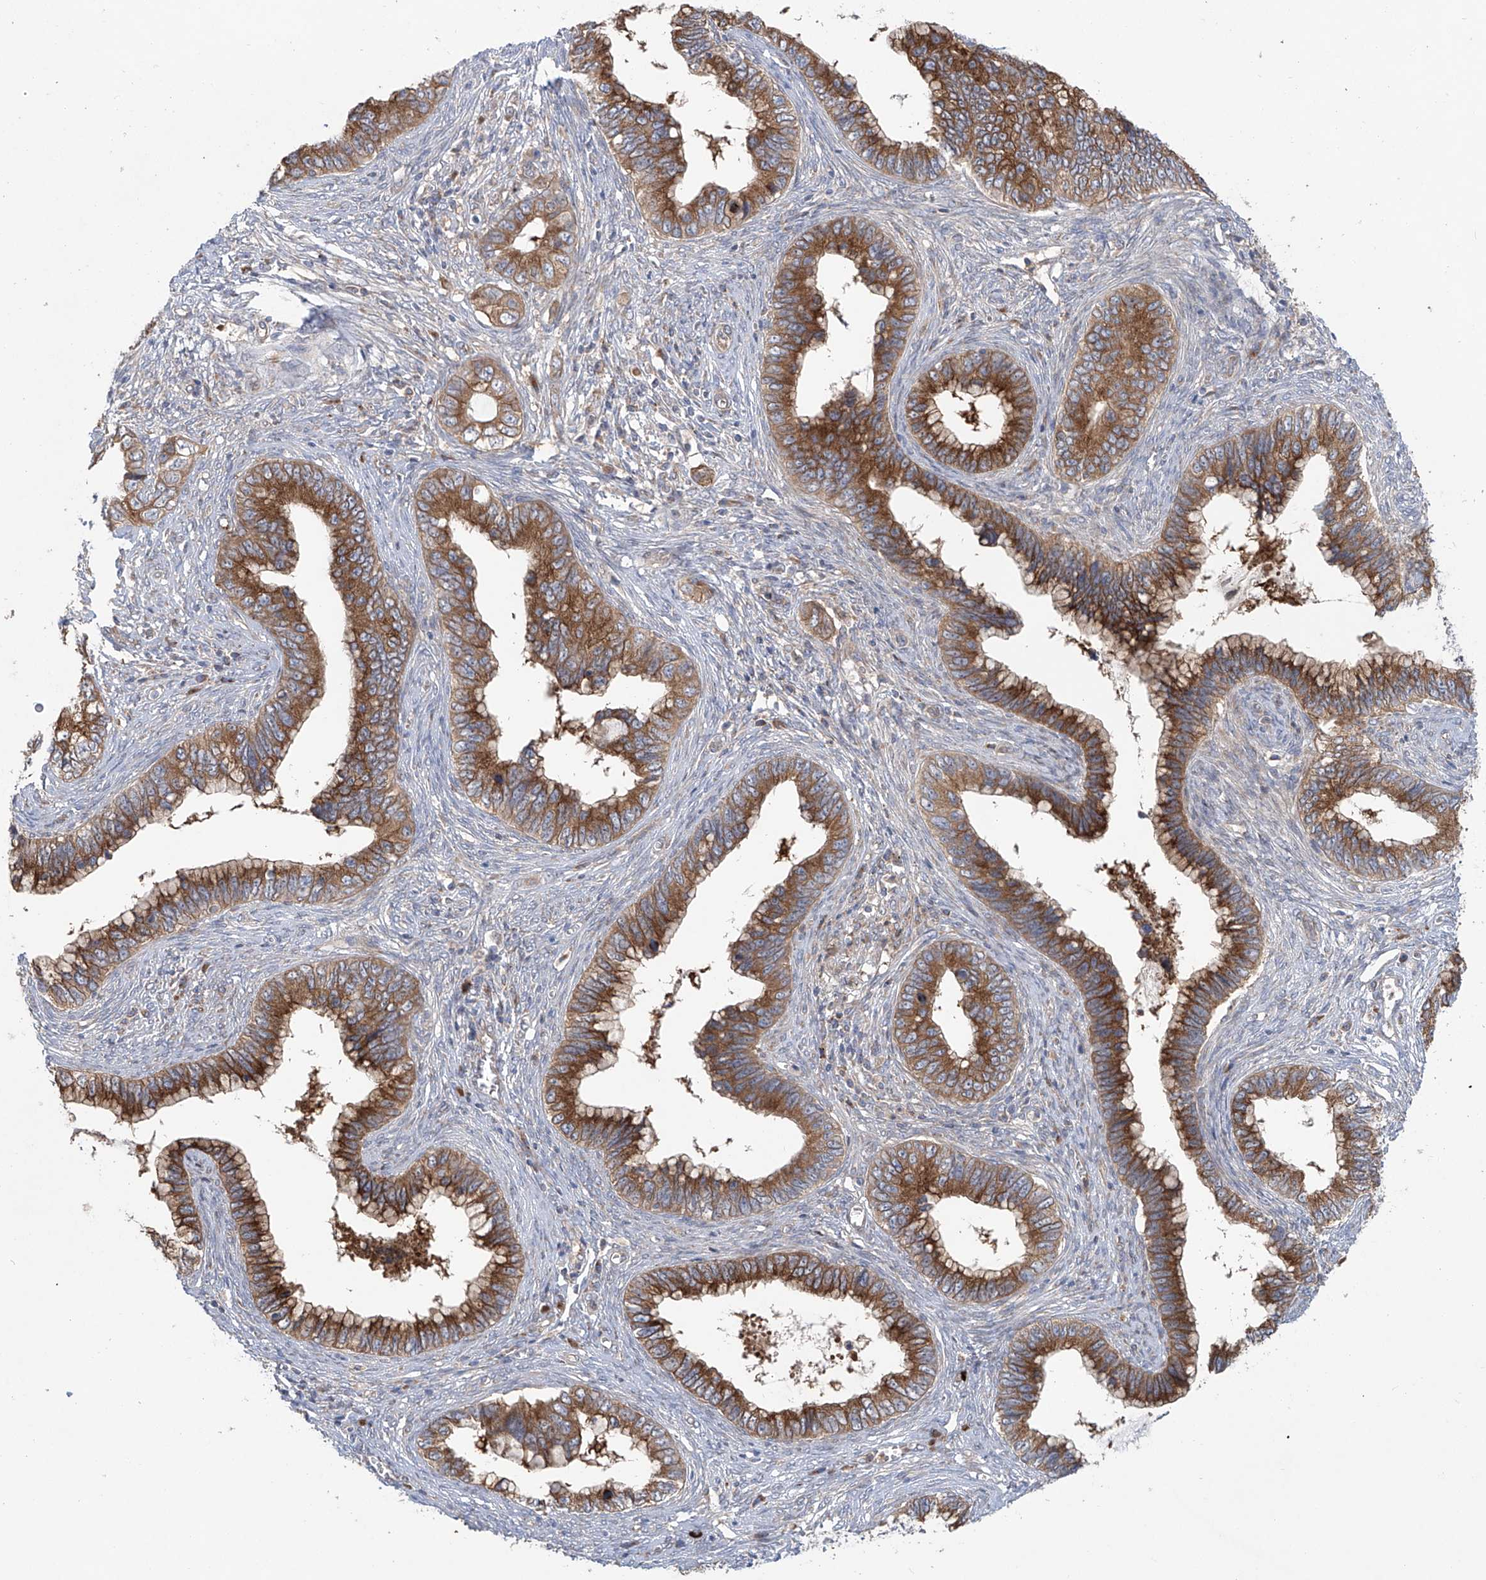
{"staining": {"intensity": "moderate", "quantity": ">75%", "location": "cytoplasmic/membranous"}, "tissue": "cervical cancer", "cell_type": "Tumor cells", "image_type": "cancer", "snomed": [{"axis": "morphology", "description": "Adenocarcinoma, NOS"}, {"axis": "topography", "description": "Cervix"}], "caption": "Protein expression analysis of human cervical cancer reveals moderate cytoplasmic/membranous expression in approximately >75% of tumor cells.", "gene": "KLC4", "patient": {"sex": "female", "age": 44}}